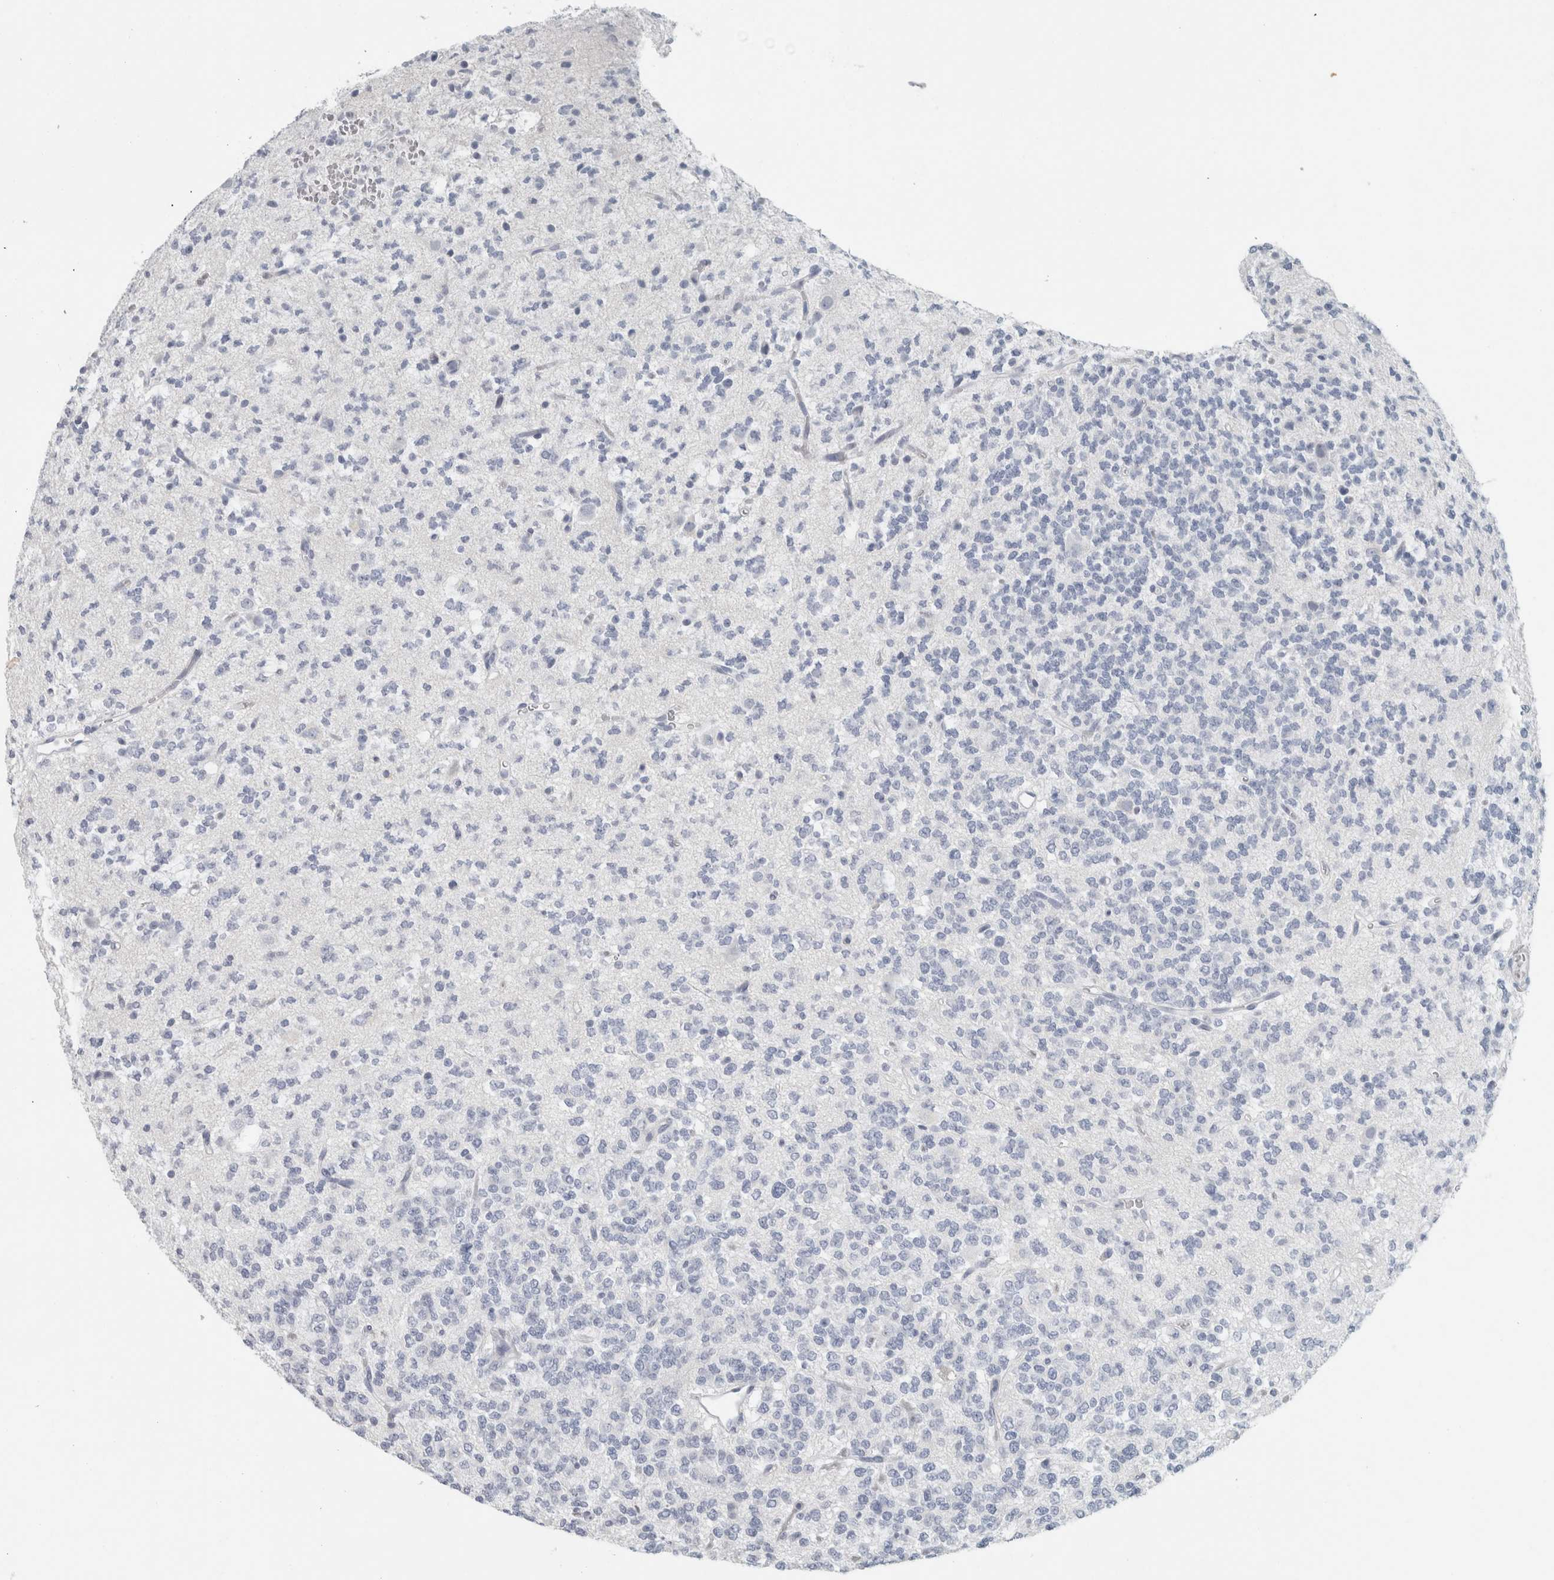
{"staining": {"intensity": "negative", "quantity": "none", "location": "none"}, "tissue": "glioma", "cell_type": "Tumor cells", "image_type": "cancer", "snomed": [{"axis": "morphology", "description": "Glioma, malignant, Low grade"}, {"axis": "topography", "description": "Brain"}], "caption": "The IHC micrograph has no significant expression in tumor cells of low-grade glioma (malignant) tissue.", "gene": "SLC28A3", "patient": {"sex": "male", "age": 38}}